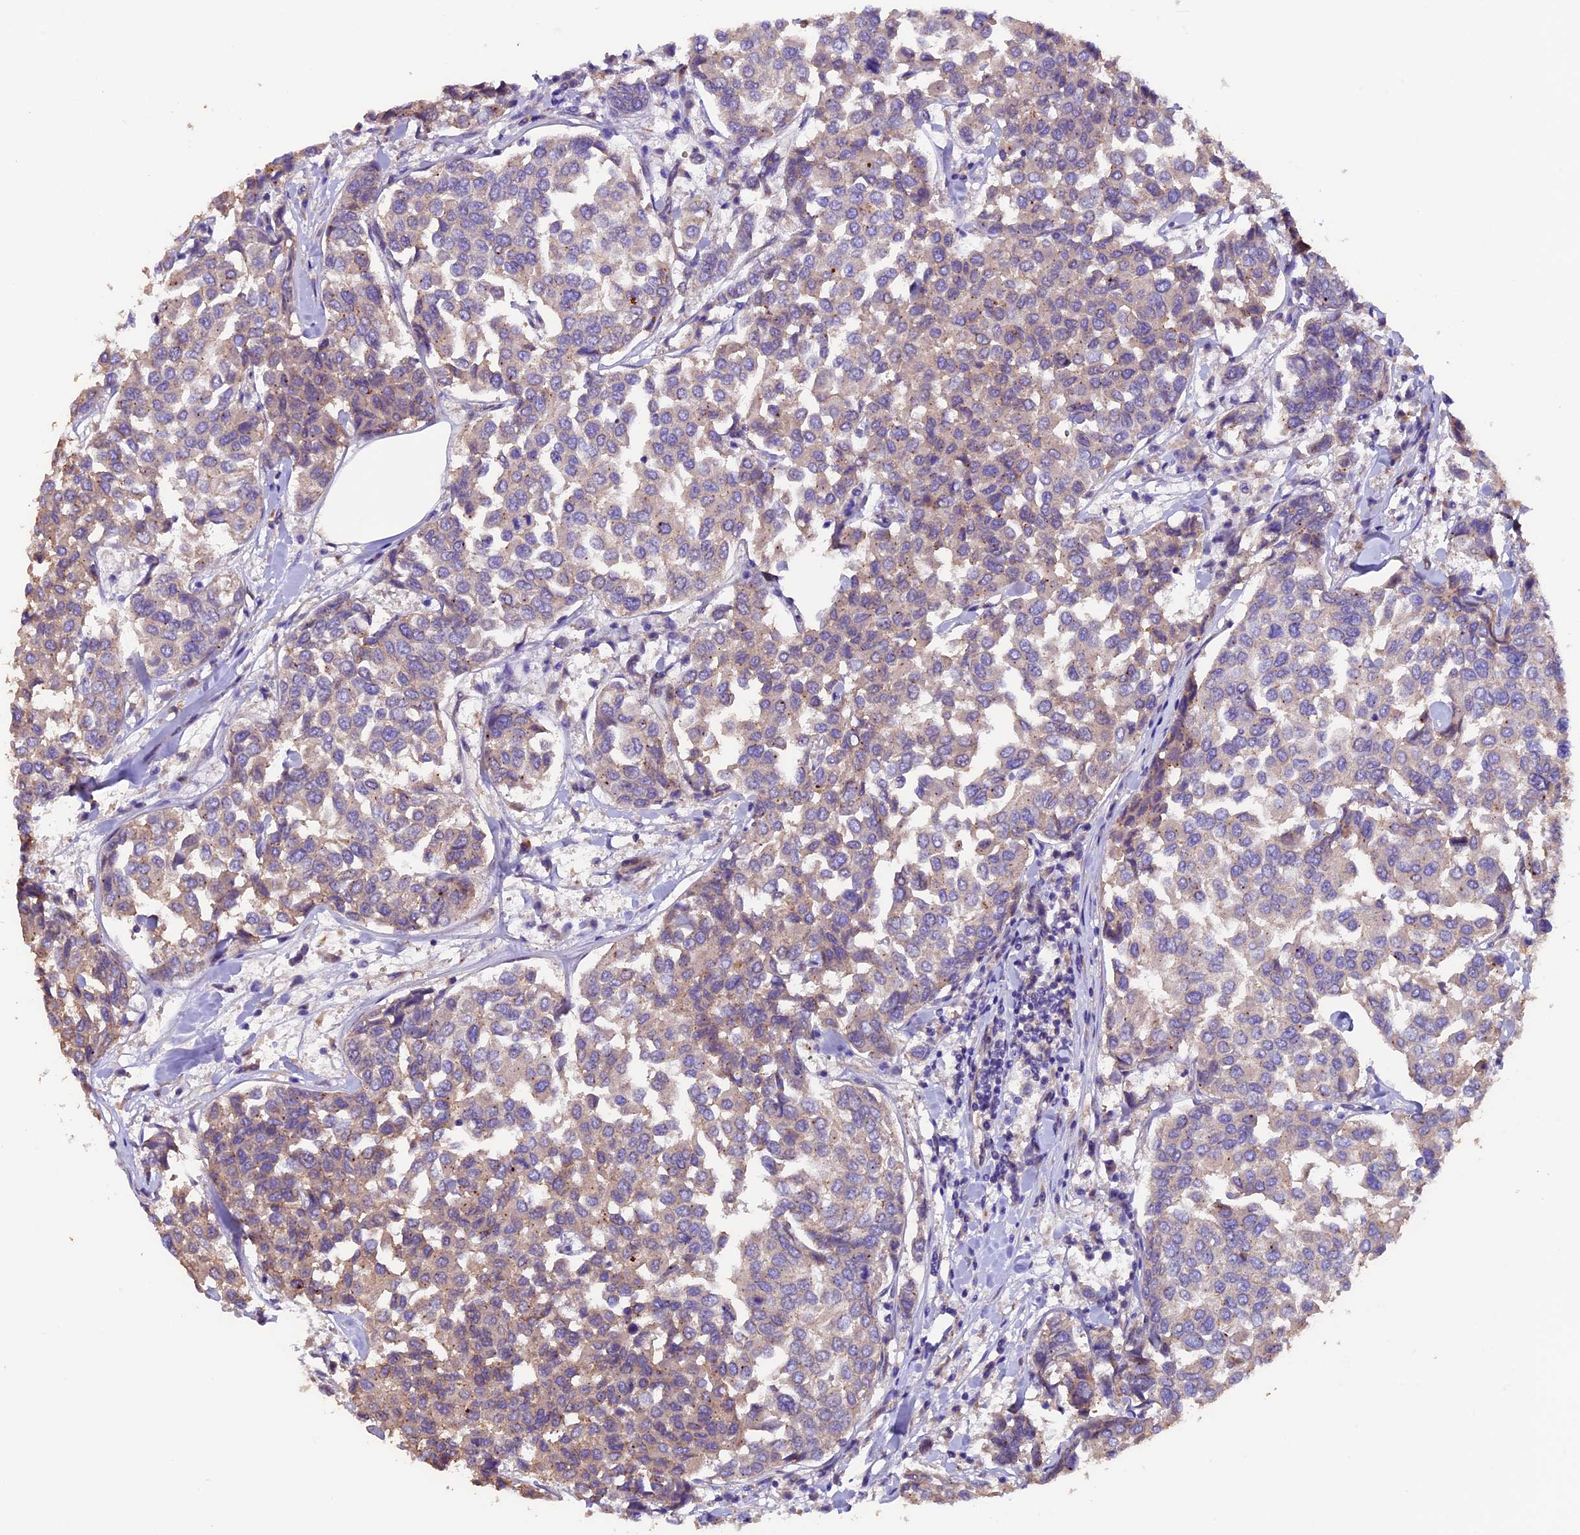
{"staining": {"intensity": "weak", "quantity": "25%-75%", "location": "cytoplasmic/membranous"}, "tissue": "breast cancer", "cell_type": "Tumor cells", "image_type": "cancer", "snomed": [{"axis": "morphology", "description": "Duct carcinoma"}, {"axis": "topography", "description": "Breast"}], "caption": "An image showing weak cytoplasmic/membranous positivity in about 25%-75% of tumor cells in intraductal carcinoma (breast), as visualized by brown immunohistochemical staining.", "gene": "NCK2", "patient": {"sex": "female", "age": 55}}